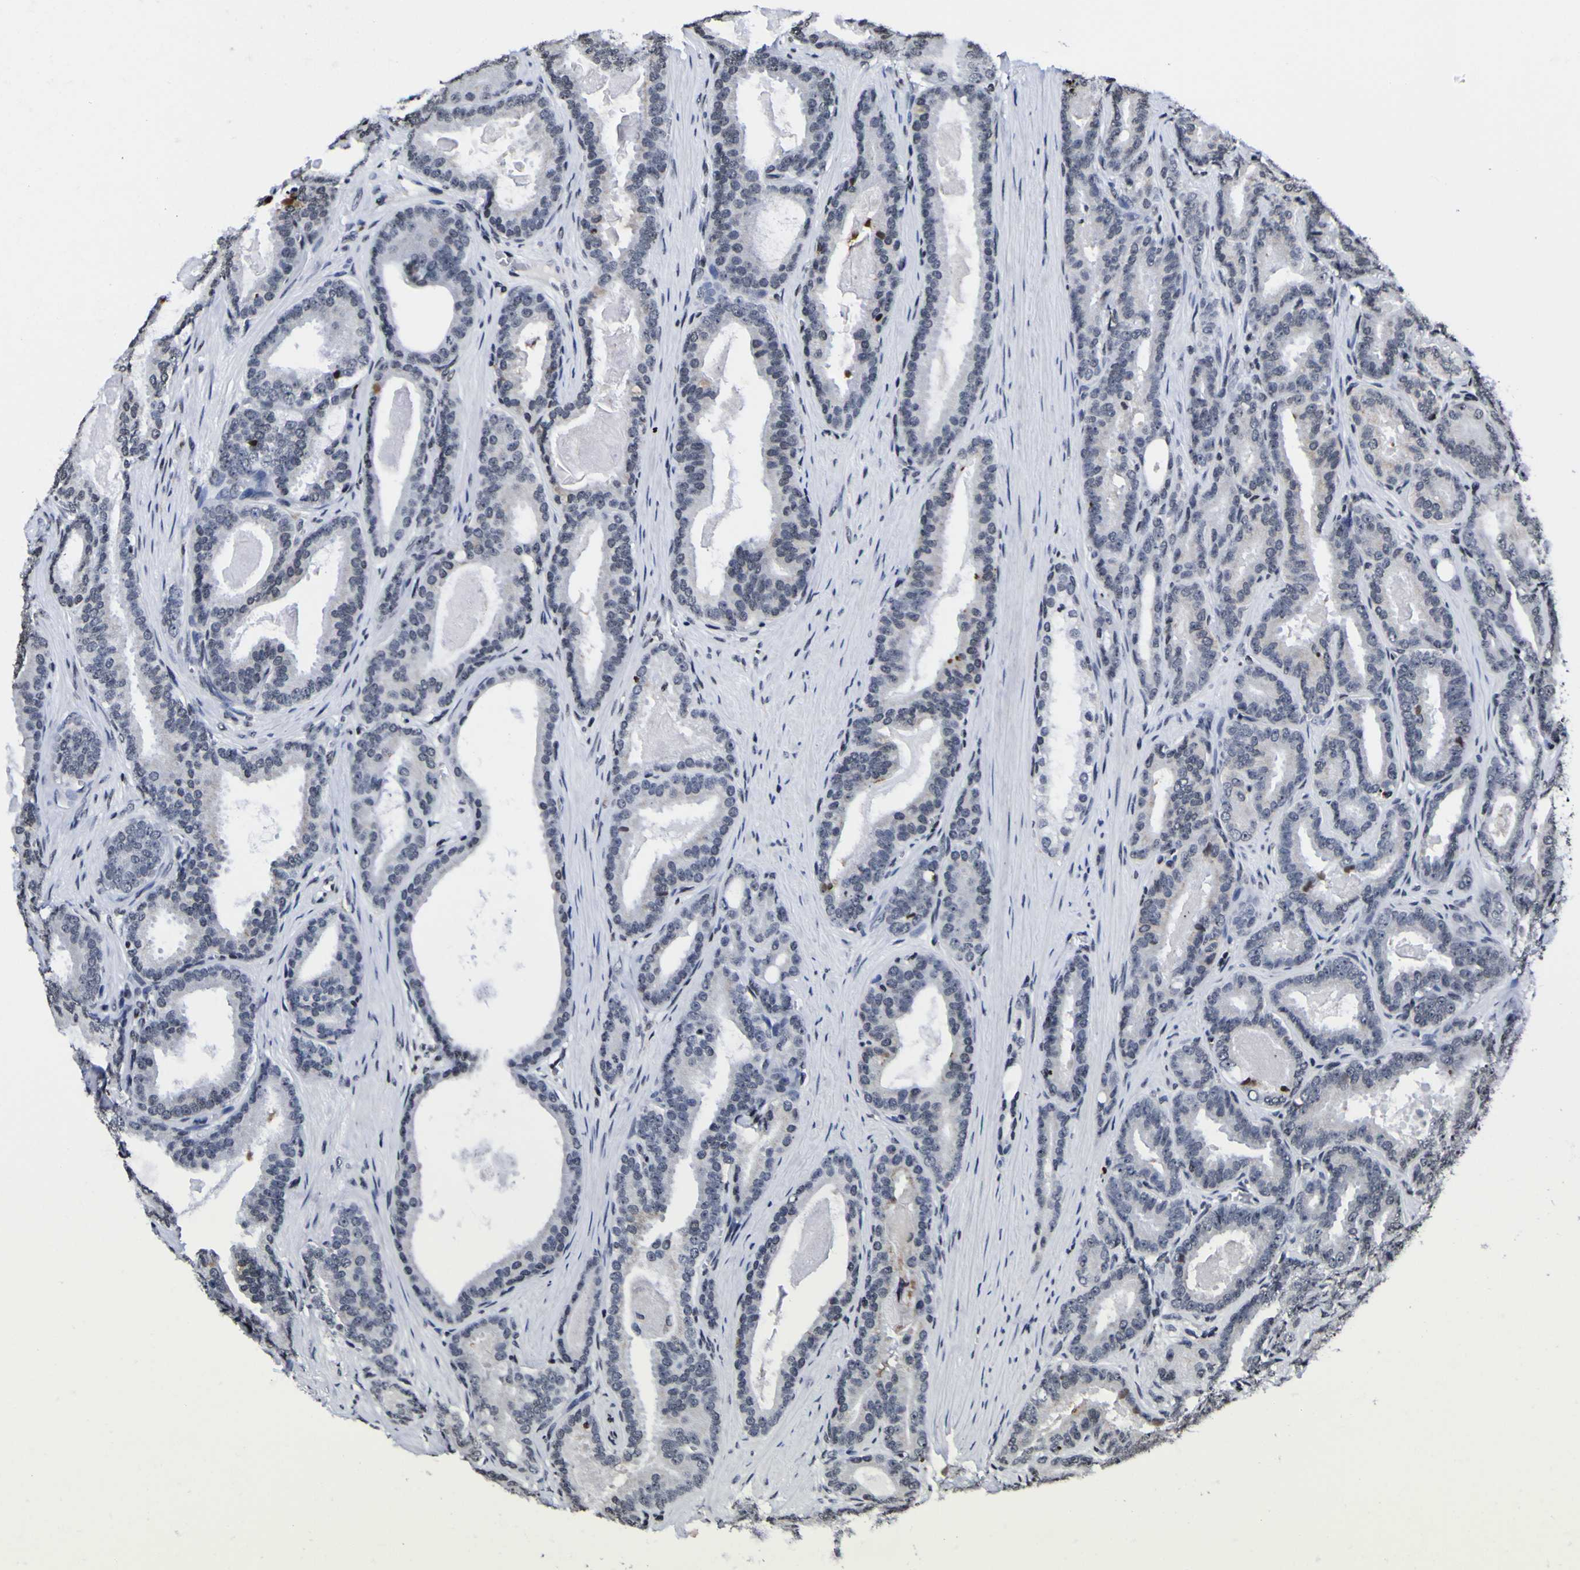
{"staining": {"intensity": "negative", "quantity": "none", "location": "none"}, "tissue": "prostate cancer", "cell_type": "Tumor cells", "image_type": "cancer", "snomed": [{"axis": "morphology", "description": "Adenocarcinoma, High grade"}, {"axis": "topography", "description": "Prostate"}], "caption": "Immunohistochemical staining of human prostate cancer displays no significant staining in tumor cells.", "gene": "PIAS1", "patient": {"sex": "male", "age": 60}}